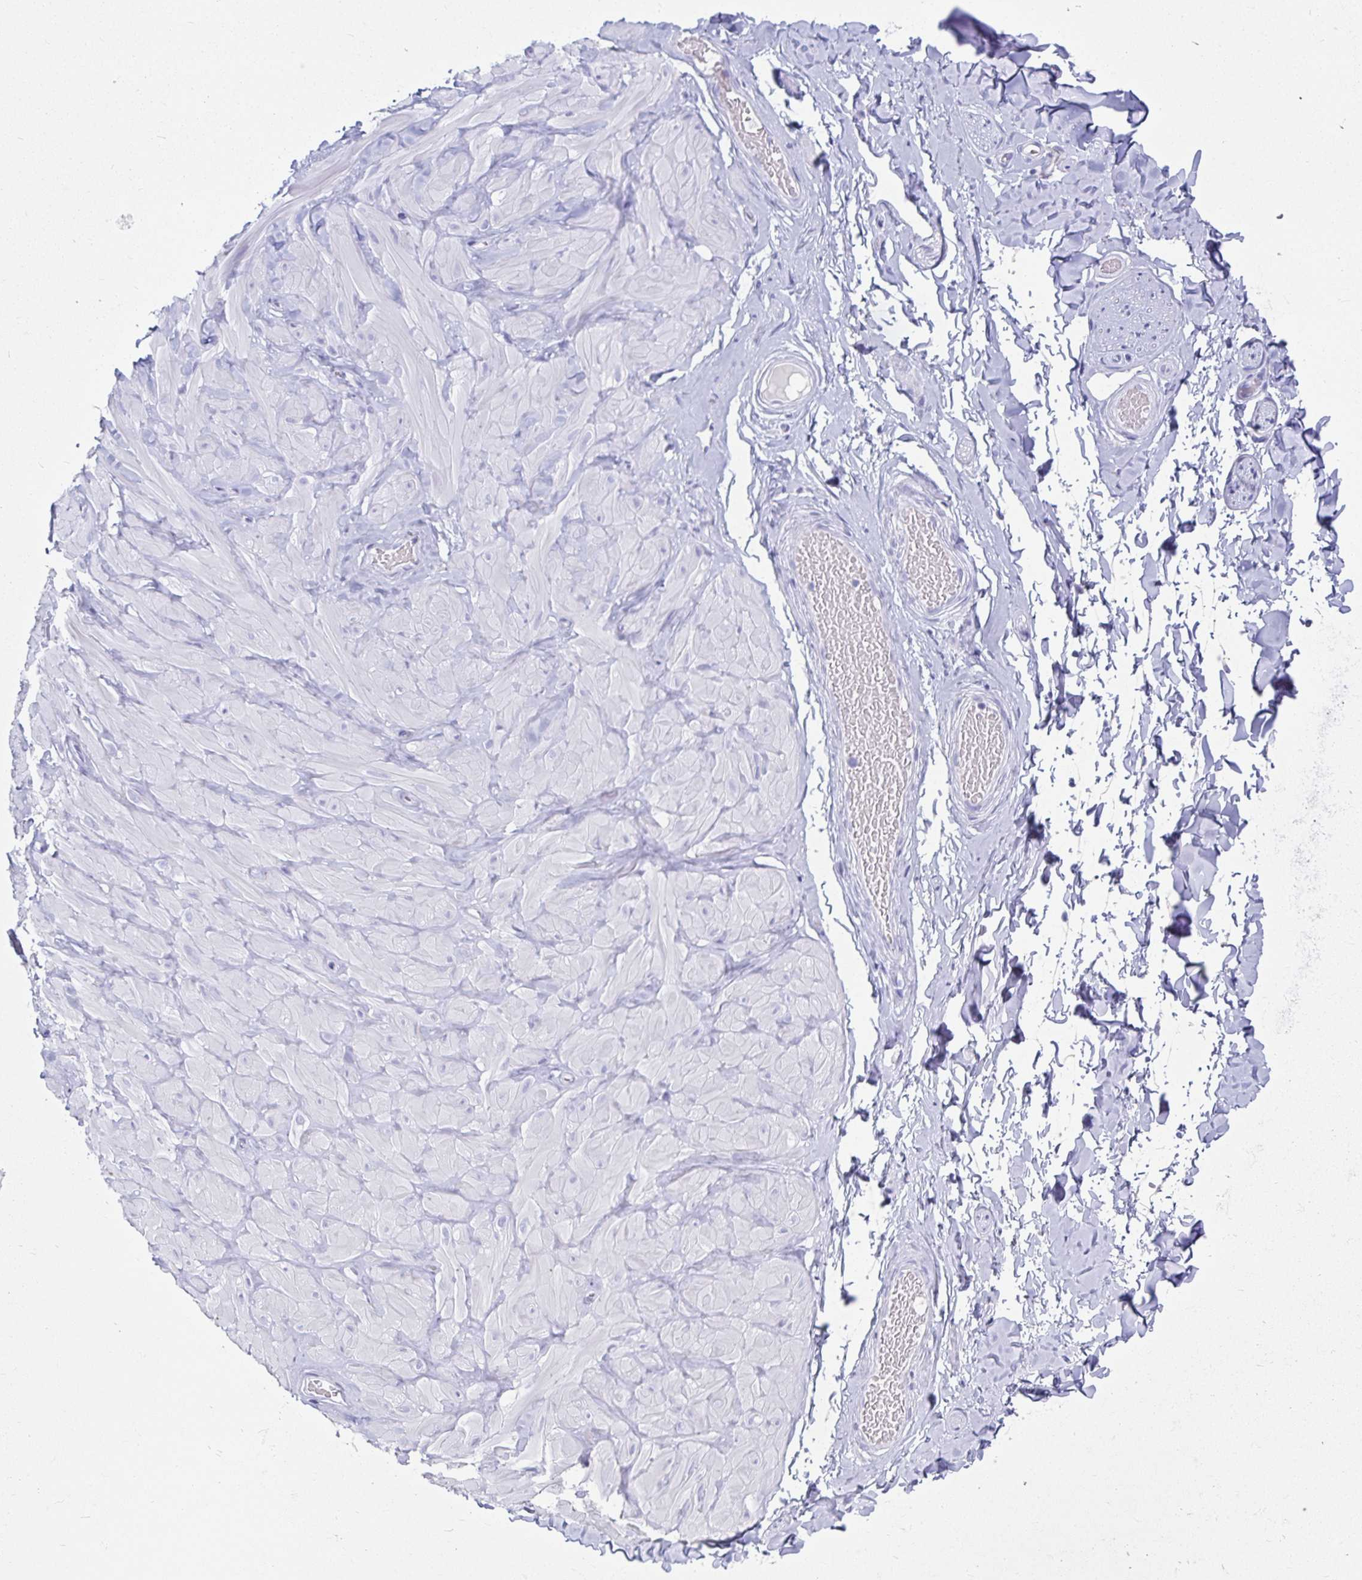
{"staining": {"intensity": "negative", "quantity": "none", "location": "none"}, "tissue": "soft tissue", "cell_type": "Fibroblasts", "image_type": "normal", "snomed": [{"axis": "morphology", "description": "Normal tissue, NOS"}, {"axis": "topography", "description": "Soft tissue"}, {"axis": "topography", "description": "Adipose tissue"}, {"axis": "topography", "description": "Vascular tissue"}, {"axis": "topography", "description": "Peripheral nerve tissue"}], "caption": "The photomicrograph shows no significant expression in fibroblasts of soft tissue. The staining is performed using DAB (3,3'-diaminobenzidine) brown chromogen with nuclei counter-stained in using hematoxylin.", "gene": "ZPBP2", "patient": {"sex": "male", "age": 29}}